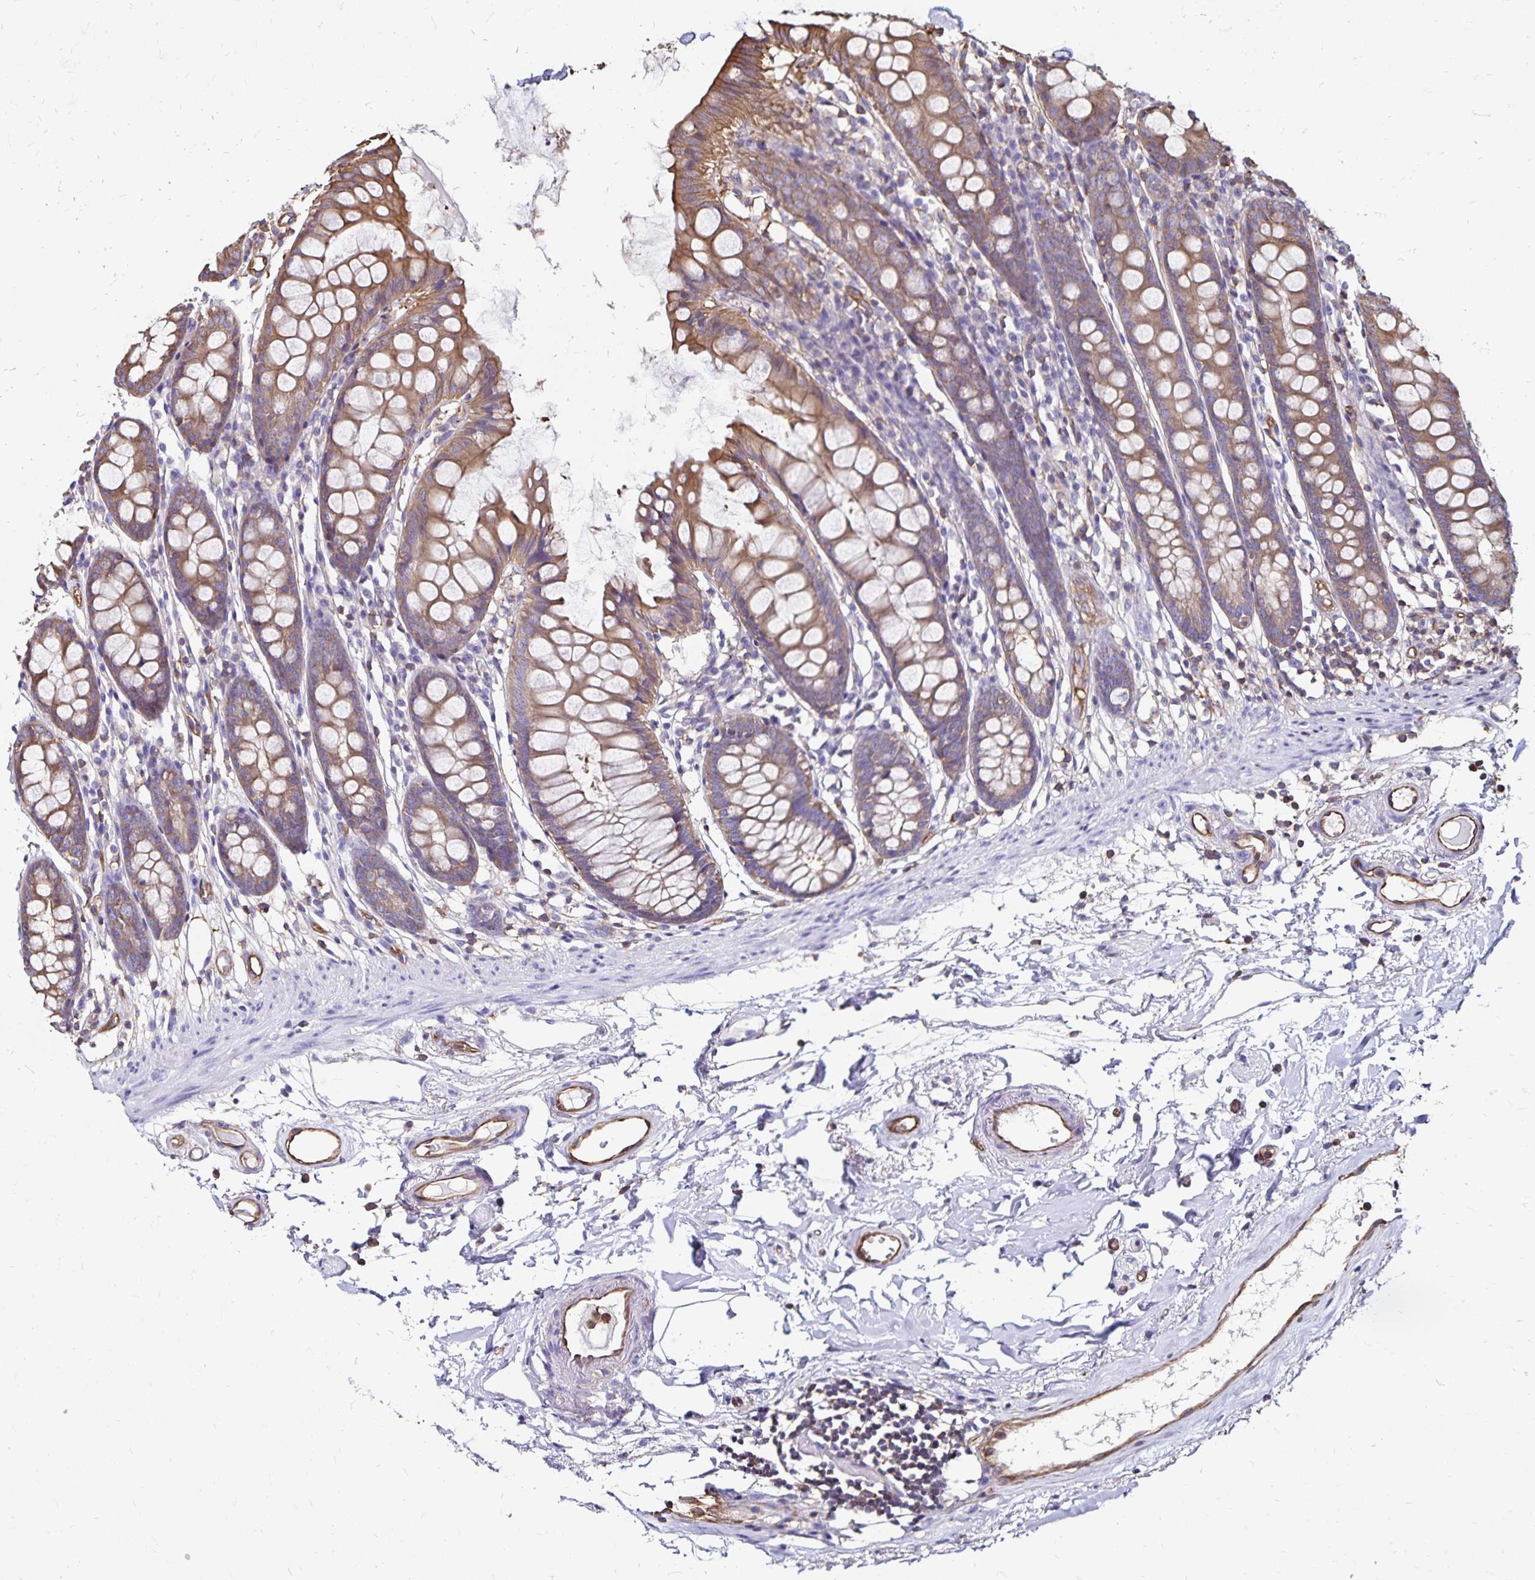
{"staining": {"intensity": "moderate", "quantity": ">75%", "location": "cytoplasmic/membranous"}, "tissue": "colon", "cell_type": "Endothelial cells", "image_type": "normal", "snomed": [{"axis": "morphology", "description": "Normal tissue, NOS"}, {"axis": "topography", "description": "Colon"}], "caption": "A photomicrograph of colon stained for a protein demonstrates moderate cytoplasmic/membranous brown staining in endothelial cells.", "gene": "RPRML", "patient": {"sex": "female", "age": 84}}